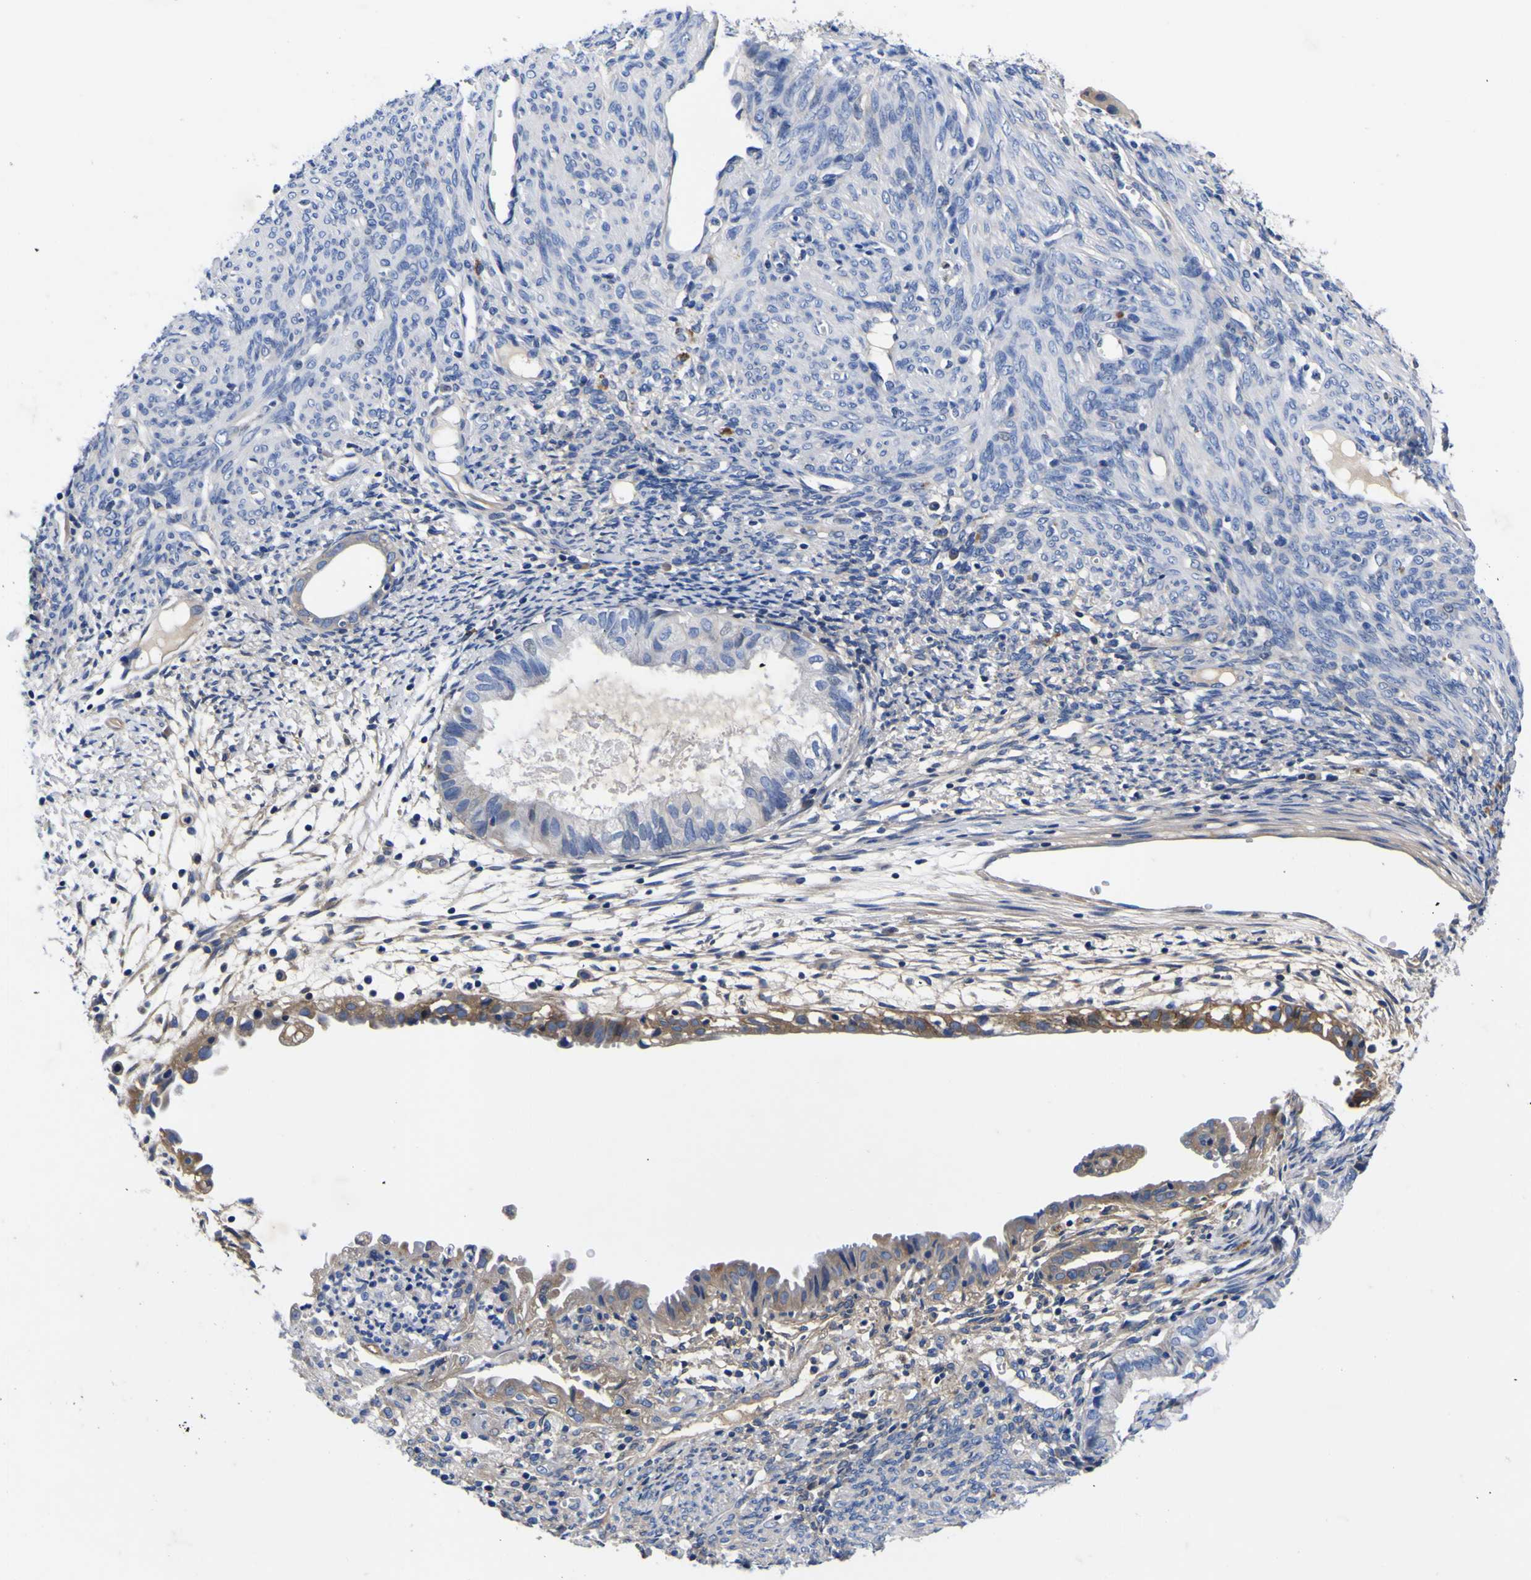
{"staining": {"intensity": "negative", "quantity": "none", "location": "none"}, "tissue": "cervical cancer", "cell_type": "Tumor cells", "image_type": "cancer", "snomed": [{"axis": "morphology", "description": "Normal tissue, NOS"}, {"axis": "morphology", "description": "Adenocarcinoma, NOS"}, {"axis": "topography", "description": "Cervix"}, {"axis": "topography", "description": "Endometrium"}], "caption": "Tumor cells are negative for protein expression in human cervical cancer (adenocarcinoma). The staining was performed using DAB to visualize the protein expression in brown, while the nuclei were stained in blue with hematoxylin (Magnification: 20x).", "gene": "VASN", "patient": {"sex": "female", "age": 86}}